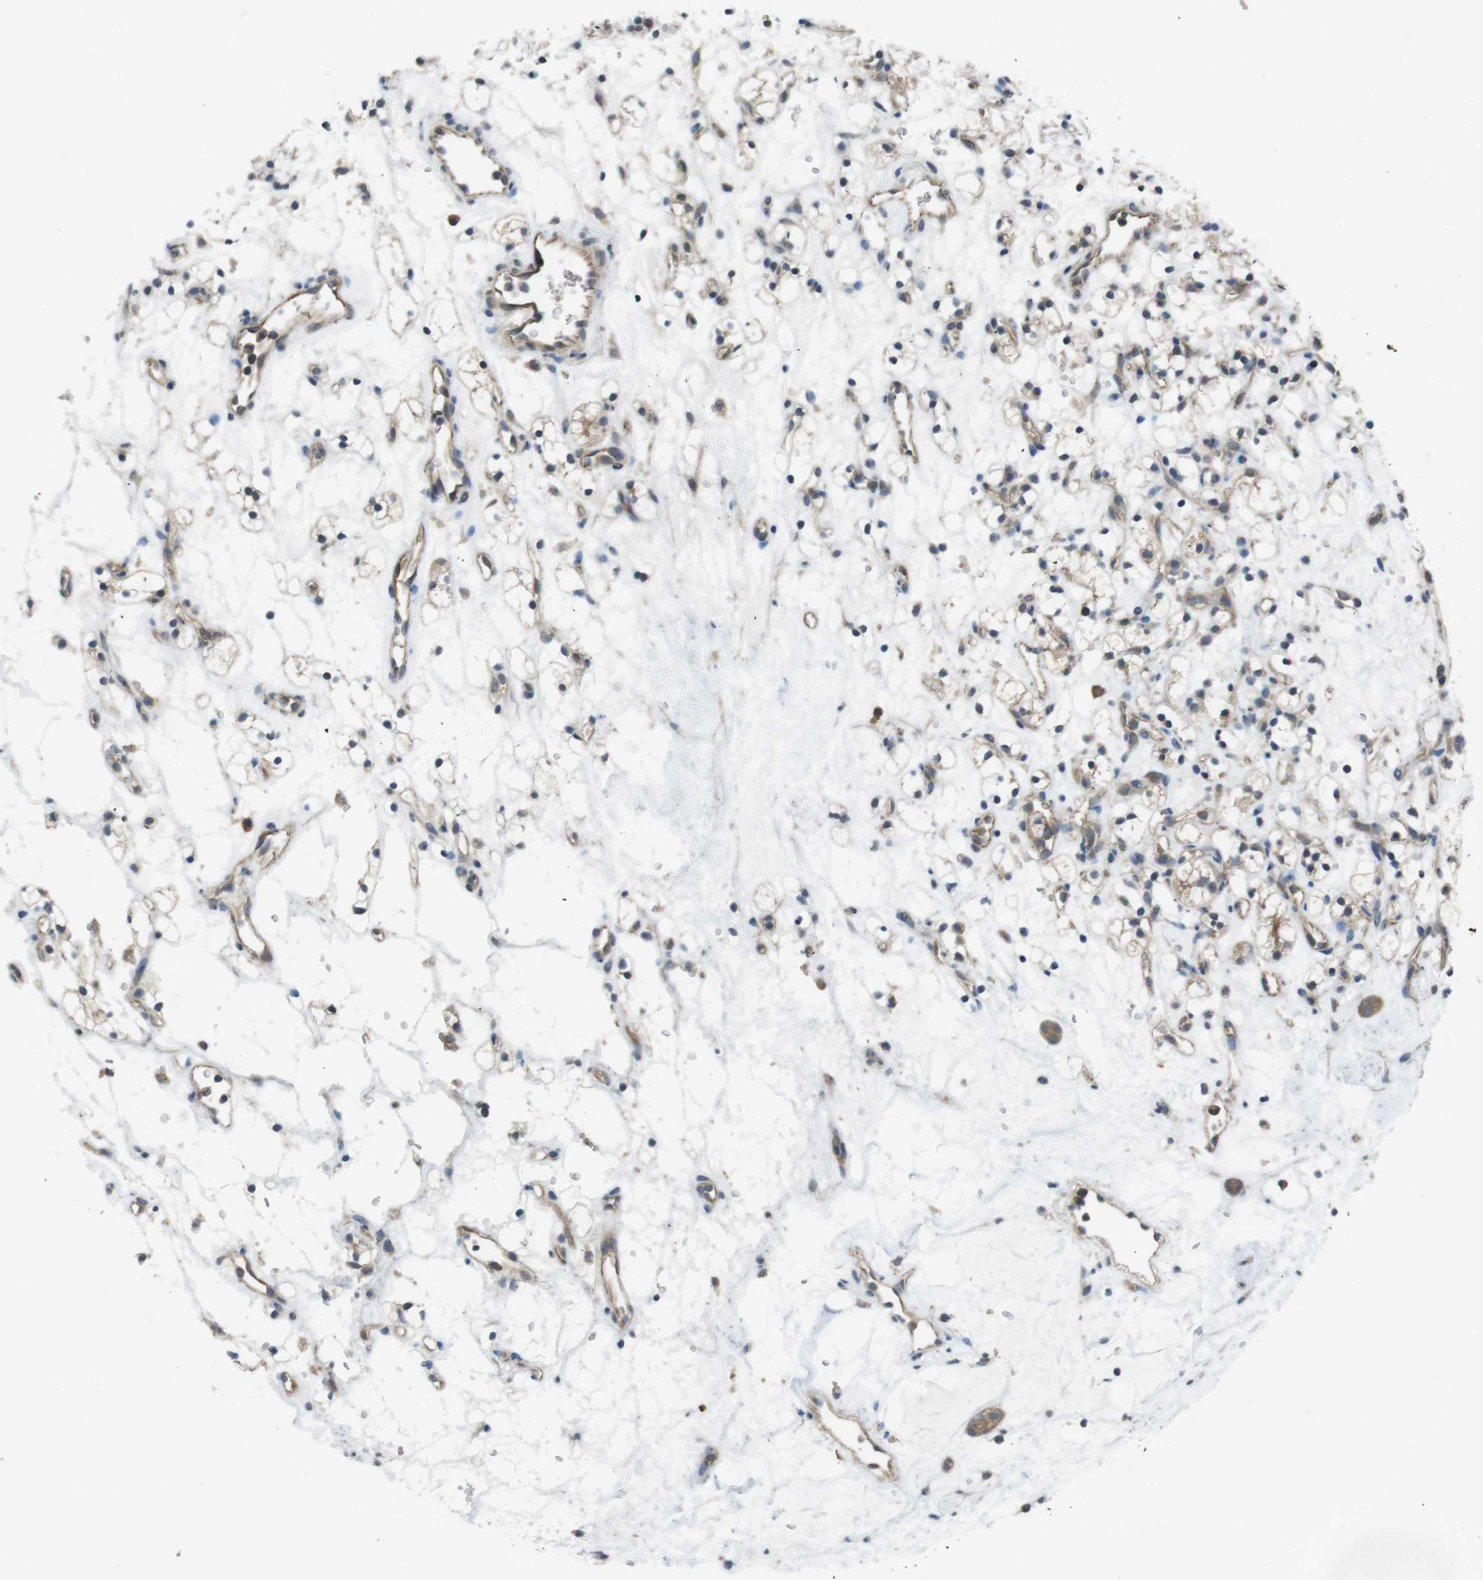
{"staining": {"intensity": "weak", "quantity": ">75%", "location": "cytoplasmic/membranous"}, "tissue": "renal cancer", "cell_type": "Tumor cells", "image_type": "cancer", "snomed": [{"axis": "morphology", "description": "Adenocarcinoma, NOS"}, {"axis": "topography", "description": "Kidney"}], "caption": "IHC histopathology image of neoplastic tissue: renal cancer stained using immunohistochemistry (IHC) exhibits low levels of weak protein expression localized specifically in the cytoplasmic/membranous of tumor cells, appearing as a cytoplasmic/membranous brown color.", "gene": "SUGT1", "patient": {"sex": "female", "age": 60}}